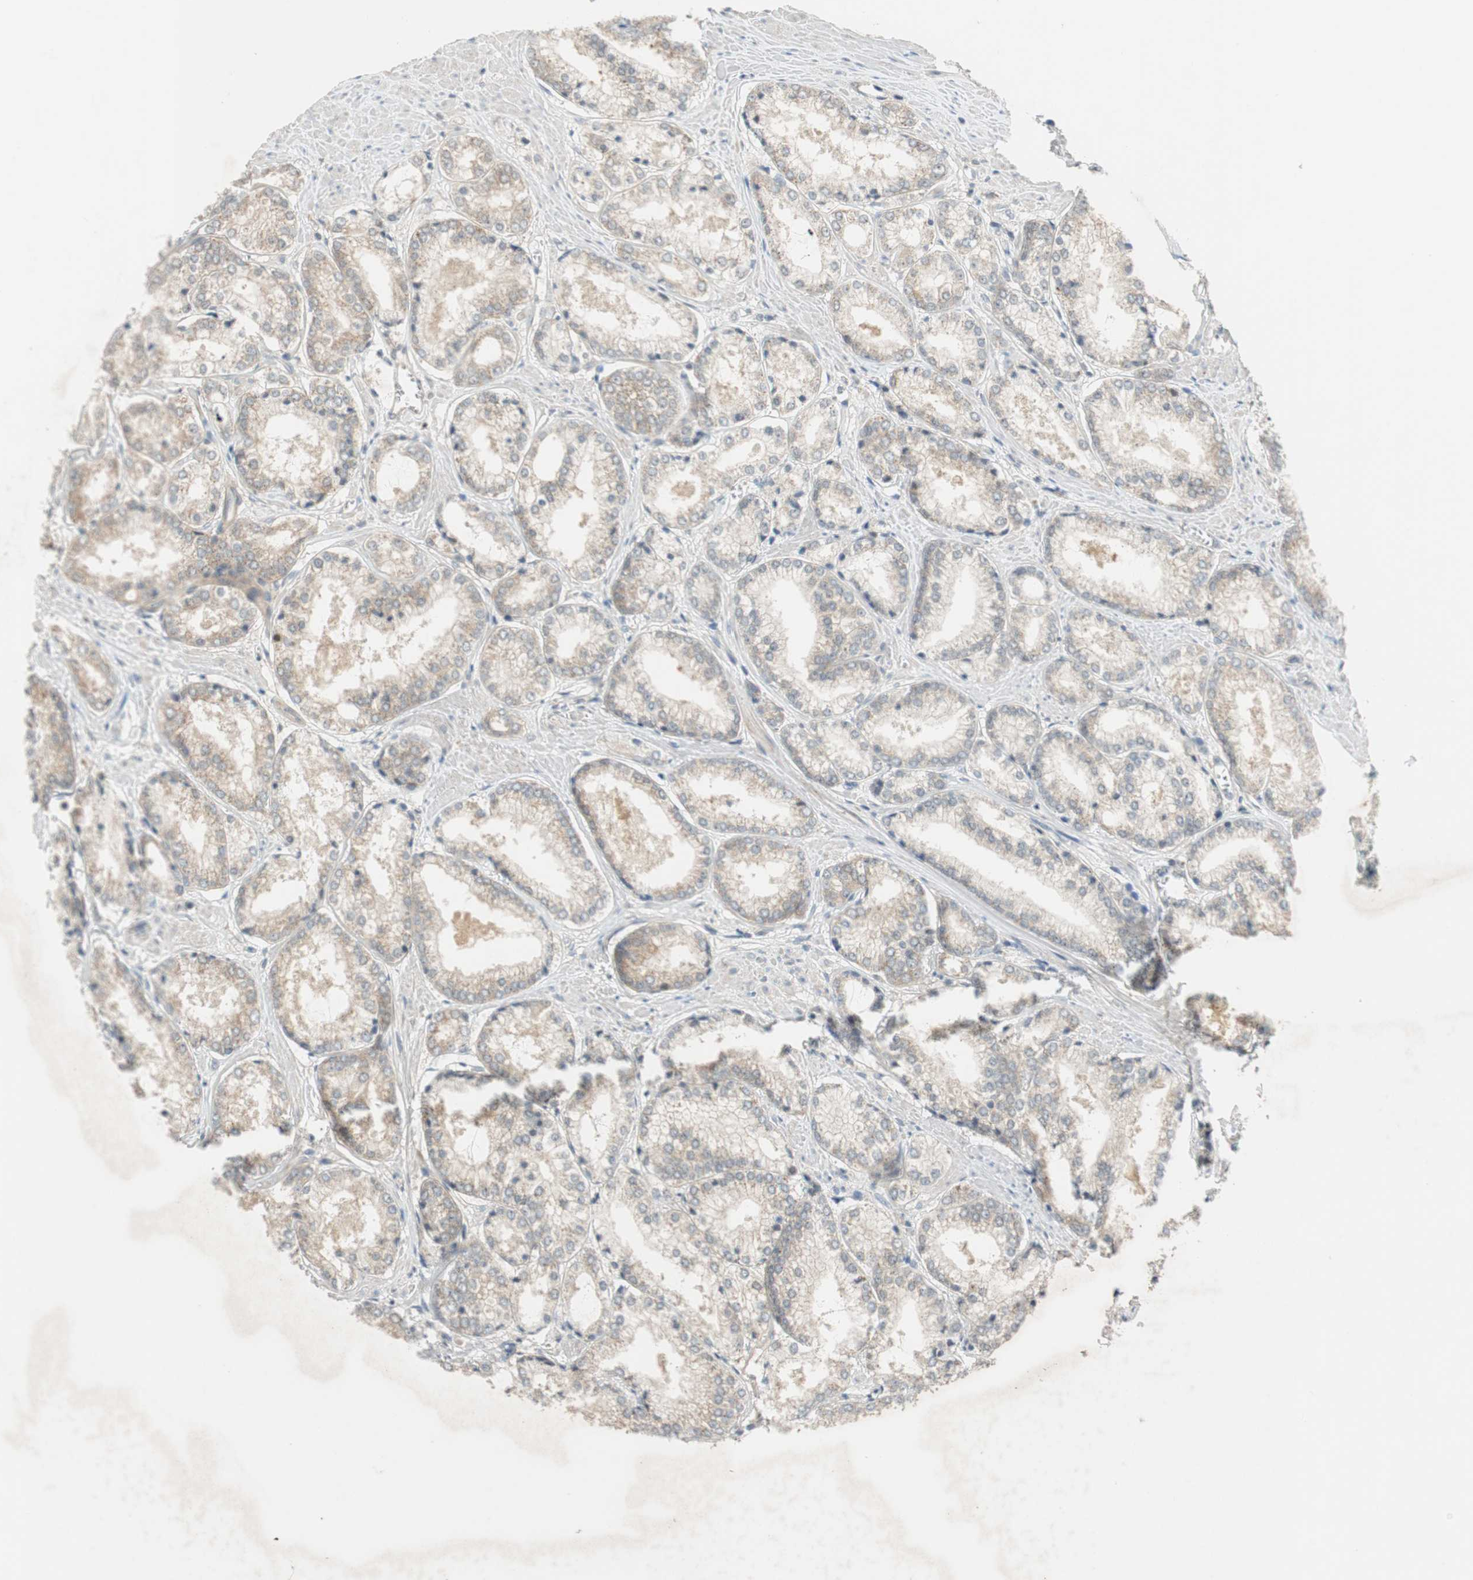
{"staining": {"intensity": "weak", "quantity": "25%-75%", "location": "cytoplasmic/membranous"}, "tissue": "prostate cancer", "cell_type": "Tumor cells", "image_type": "cancer", "snomed": [{"axis": "morphology", "description": "Adenocarcinoma, Low grade"}, {"axis": "topography", "description": "Prostate"}], "caption": "The immunohistochemical stain highlights weak cytoplasmic/membranous staining in tumor cells of prostate cancer tissue. The staining was performed using DAB (3,3'-diaminobenzidine), with brown indicating positive protein expression. Nuclei are stained blue with hematoxylin.", "gene": "GATD1", "patient": {"sex": "male", "age": 64}}